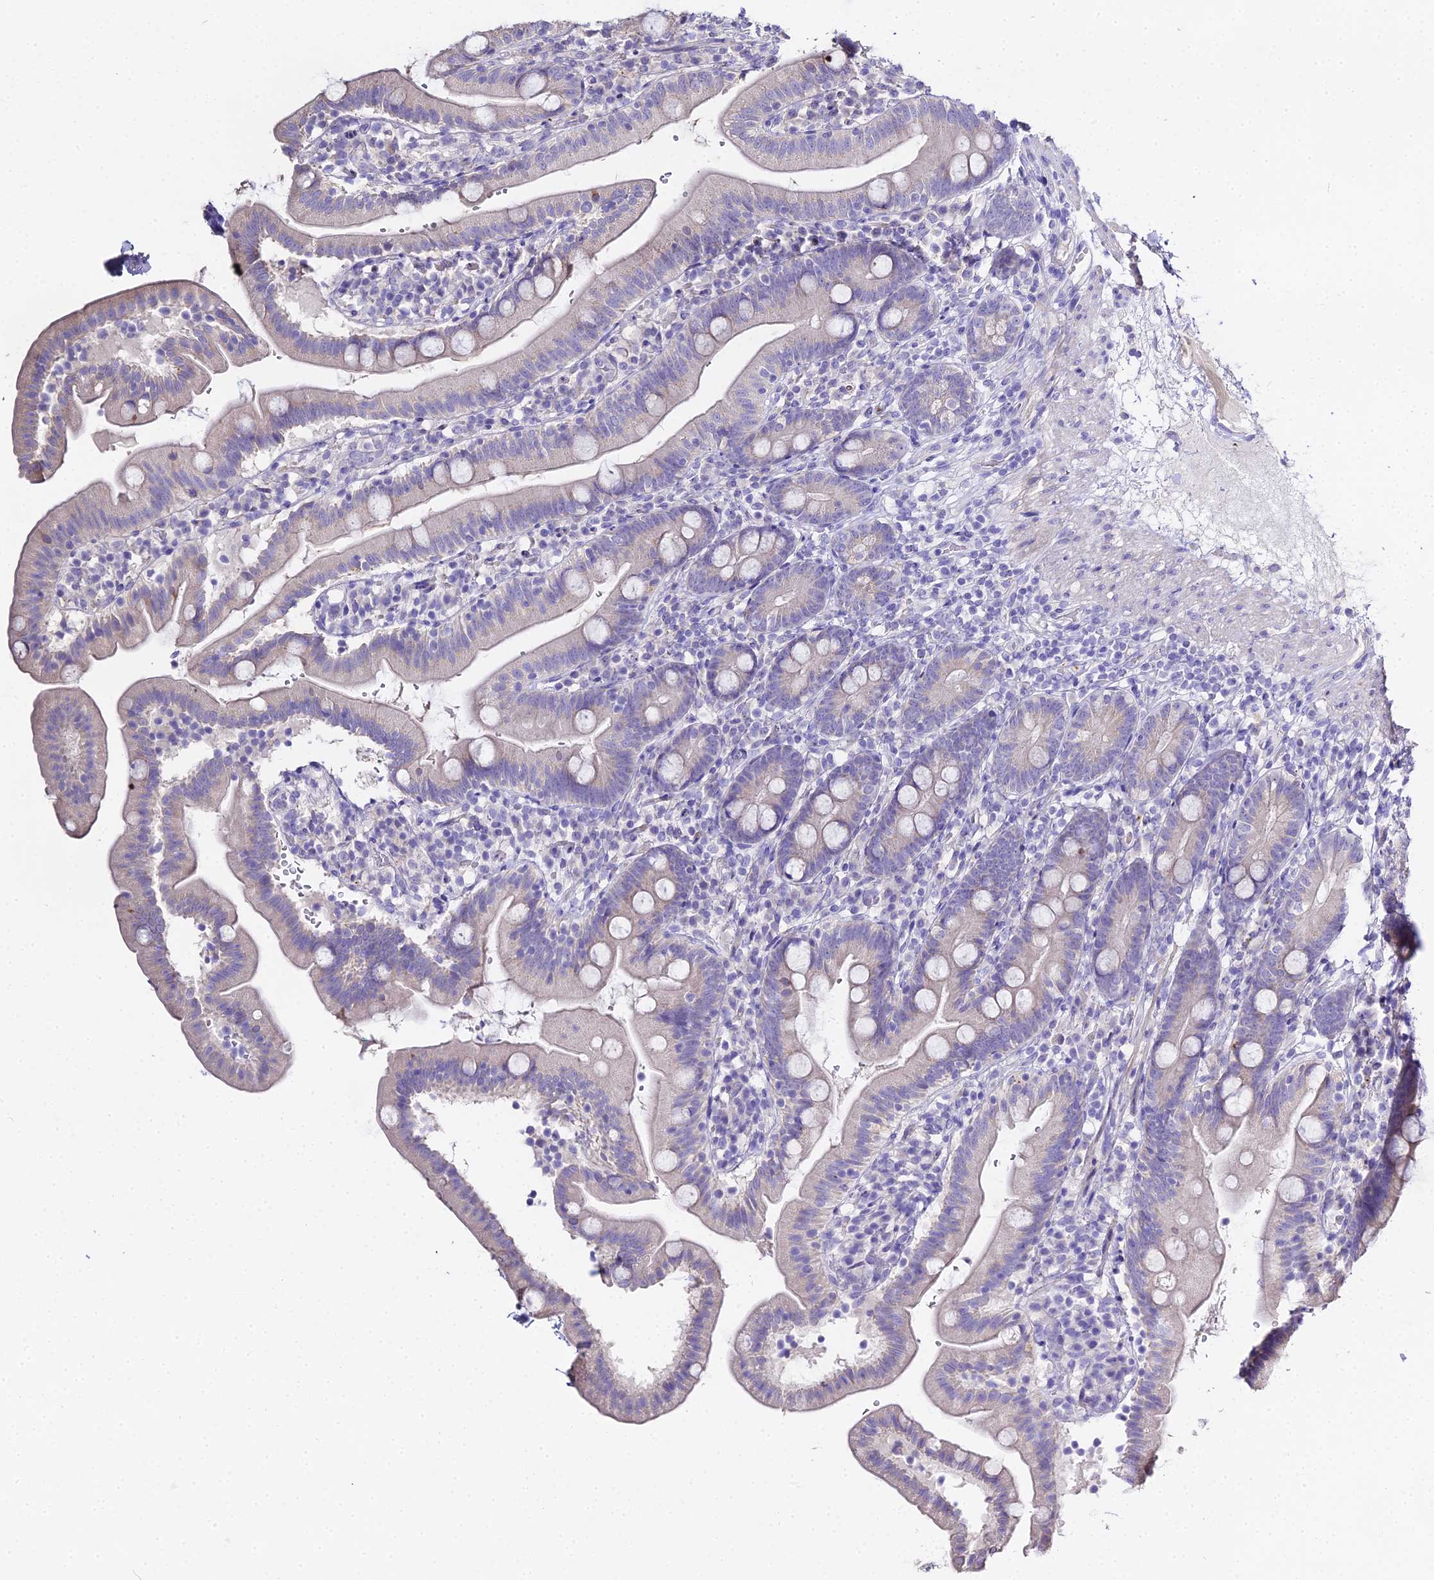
{"staining": {"intensity": "weak", "quantity": "<25%", "location": "cytoplasmic/membranous"}, "tissue": "duodenum", "cell_type": "Glandular cells", "image_type": "normal", "snomed": [{"axis": "morphology", "description": "Normal tissue, NOS"}, {"axis": "topography", "description": "Duodenum"}], "caption": "Immunohistochemistry histopathology image of benign duodenum: human duodenum stained with DAB reveals no significant protein staining in glandular cells.", "gene": "GLYAT", "patient": {"sex": "female", "age": 67}}